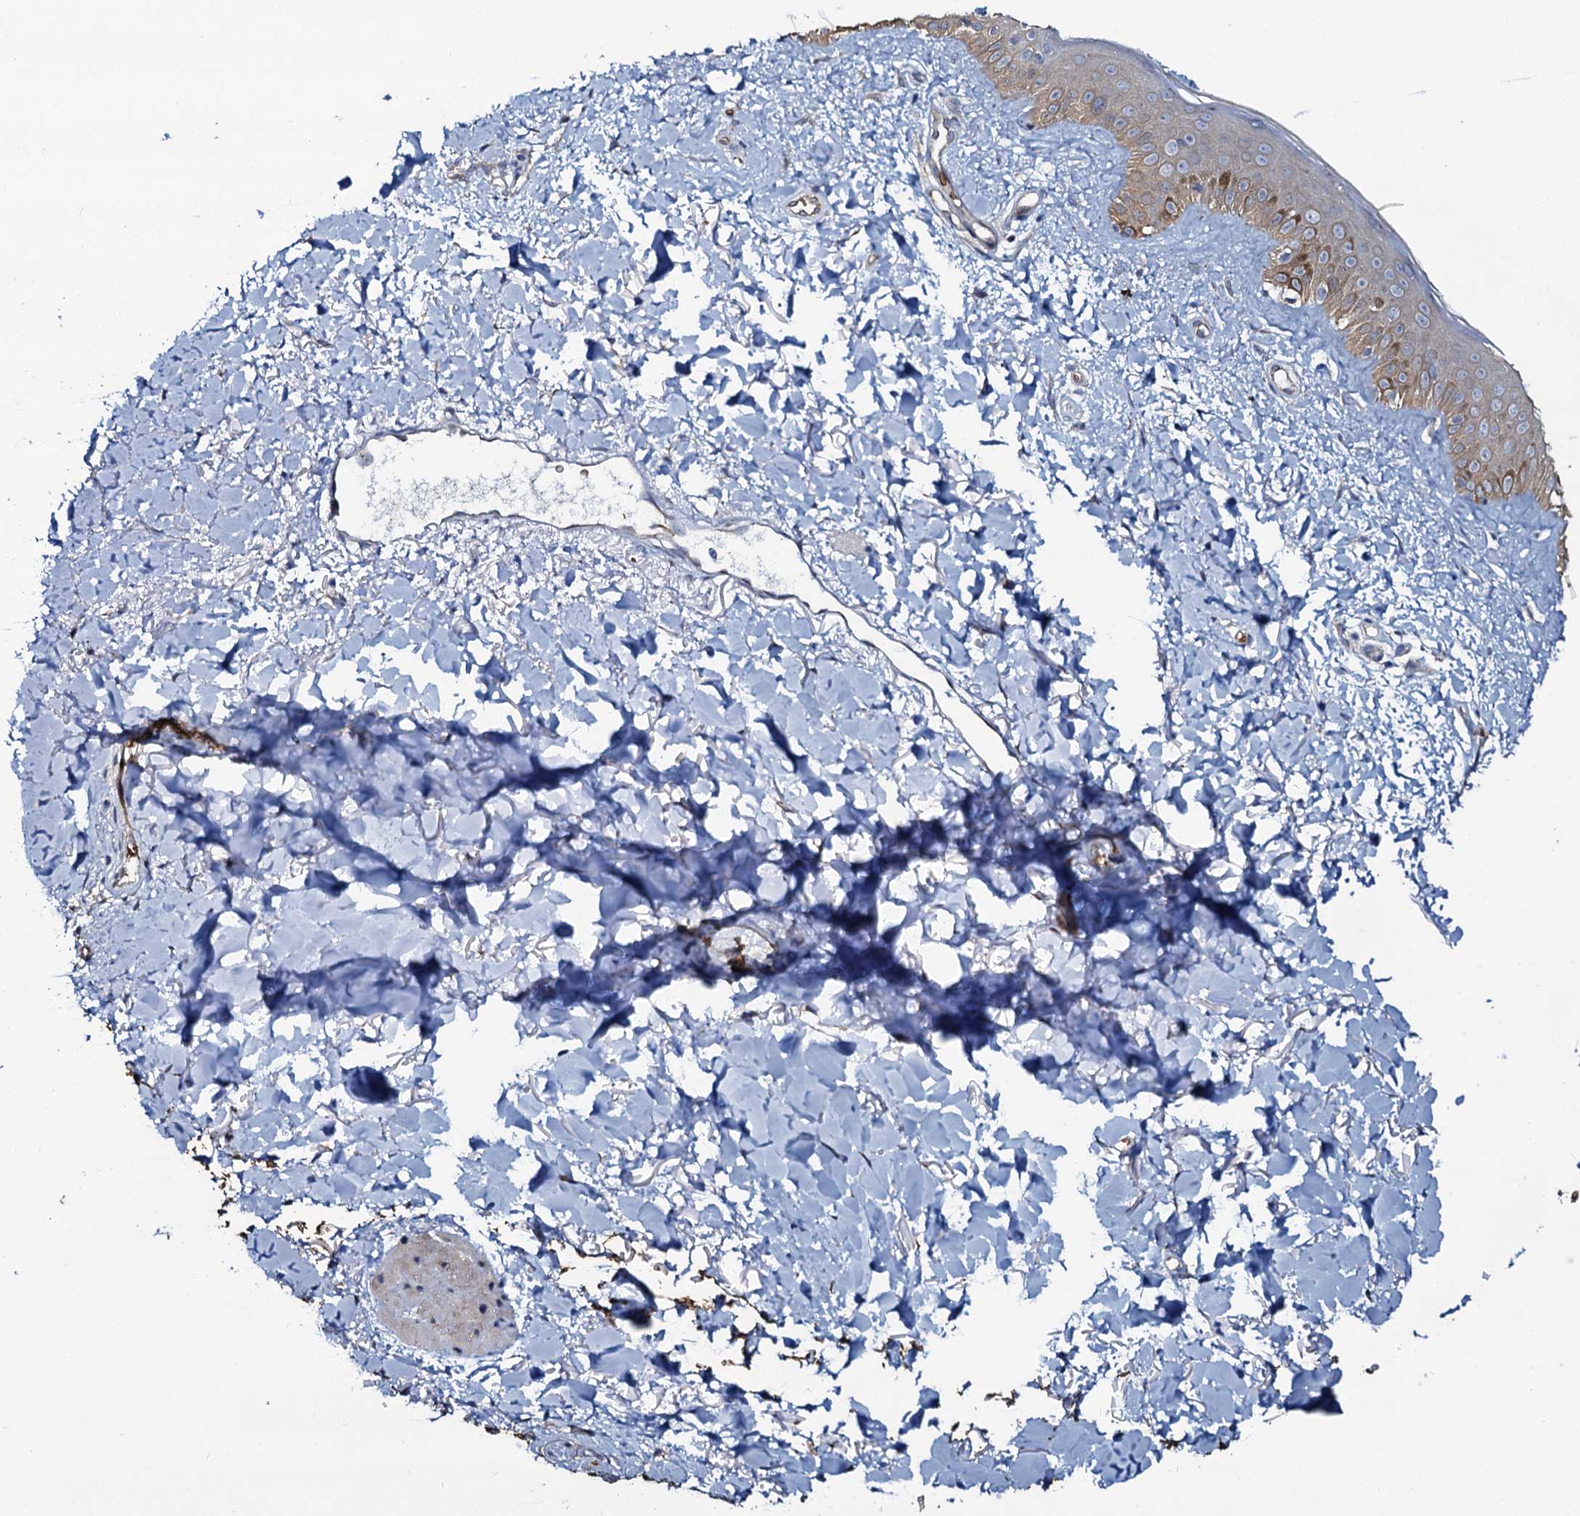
{"staining": {"intensity": "weak", "quantity": "25%-75%", "location": "cytoplasmic/membranous"}, "tissue": "skin", "cell_type": "Fibroblasts", "image_type": "normal", "snomed": [{"axis": "morphology", "description": "Normal tissue, NOS"}, {"axis": "topography", "description": "Skin"}], "caption": "IHC histopathology image of benign human skin stained for a protein (brown), which demonstrates low levels of weak cytoplasmic/membranous expression in approximately 25%-75% of fibroblasts.", "gene": "C10orf88", "patient": {"sex": "female", "age": 58}}